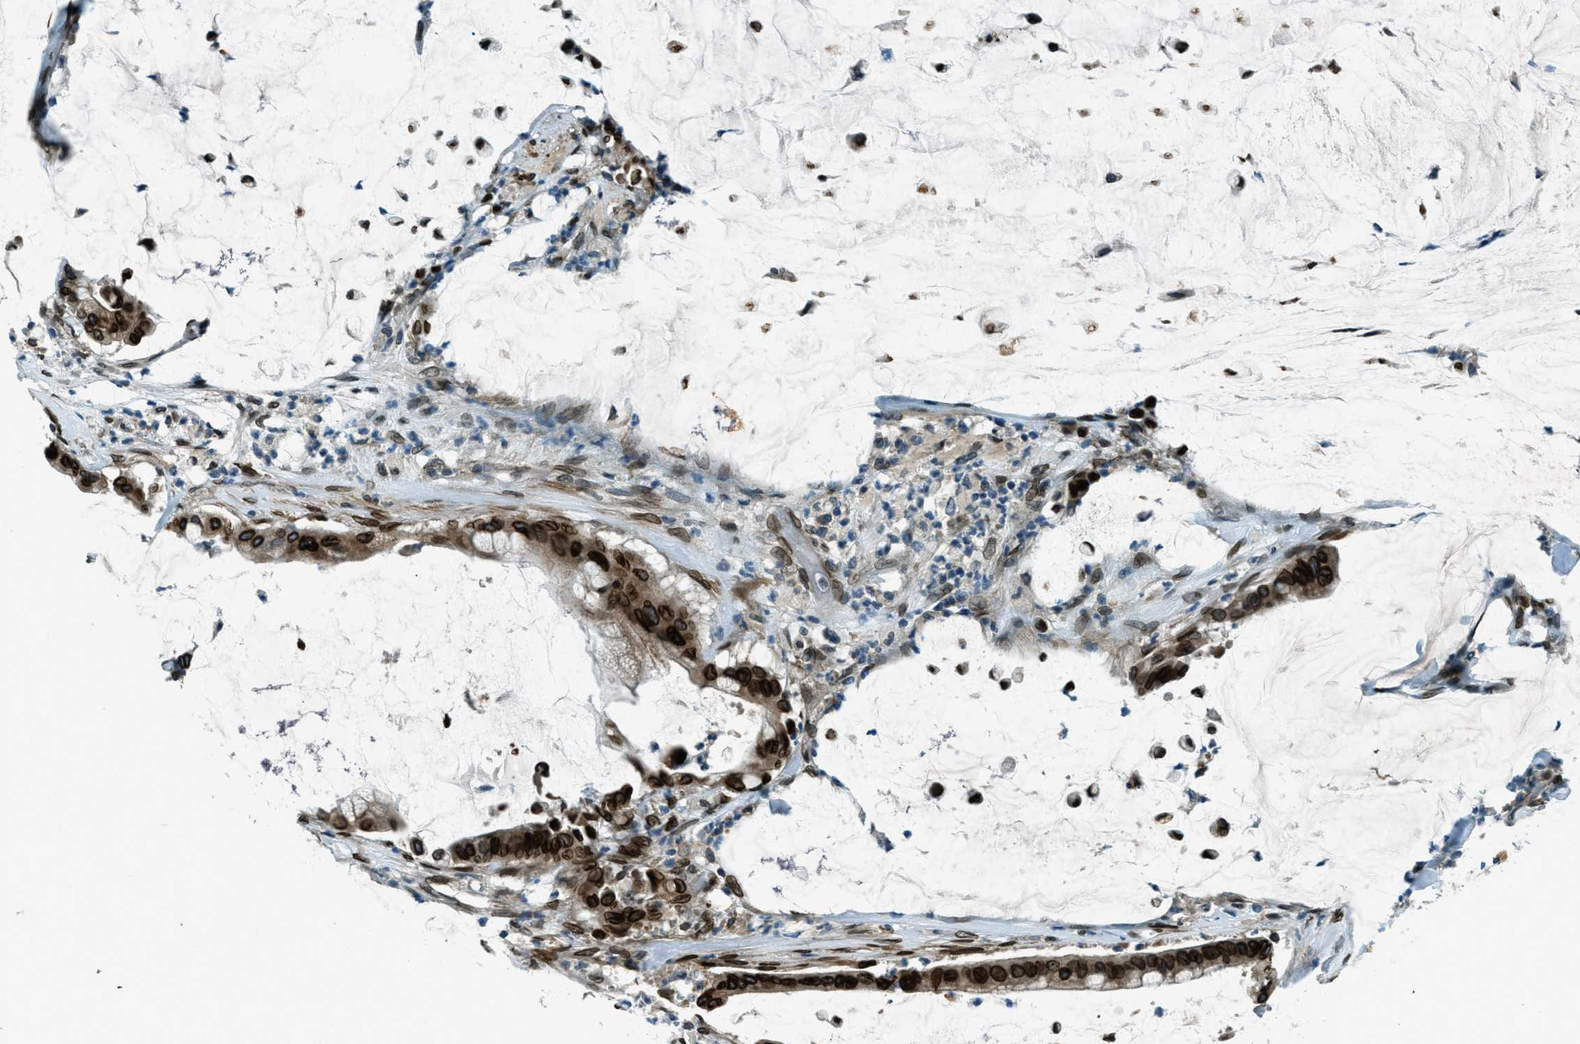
{"staining": {"intensity": "strong", "quantity": ">75%", "location": "cytoplasmic/membranous,nuclear"}, "tissue": "pancreatic cancer", "cell_type": "Tumor cells", "image_type": "cancer", "snomed": [{"axis": "morphology", "description": "Adenocarcinoma, NOS"}, {"axis": "topography", "description": "Pancreas"}], "caption": "Tumor cells reveal high levels of strong cytoplasmic/membranous and nuclear staining in approximately >75% of cells in pancreatic cancer (adenocarcinoma). Using DAB (brown) and hematoxylin (blue) stains, captured at high magnification using brightfield microscopy.", "gene": "LEMD2", "patient": {"sex": "male", "age": 41}}